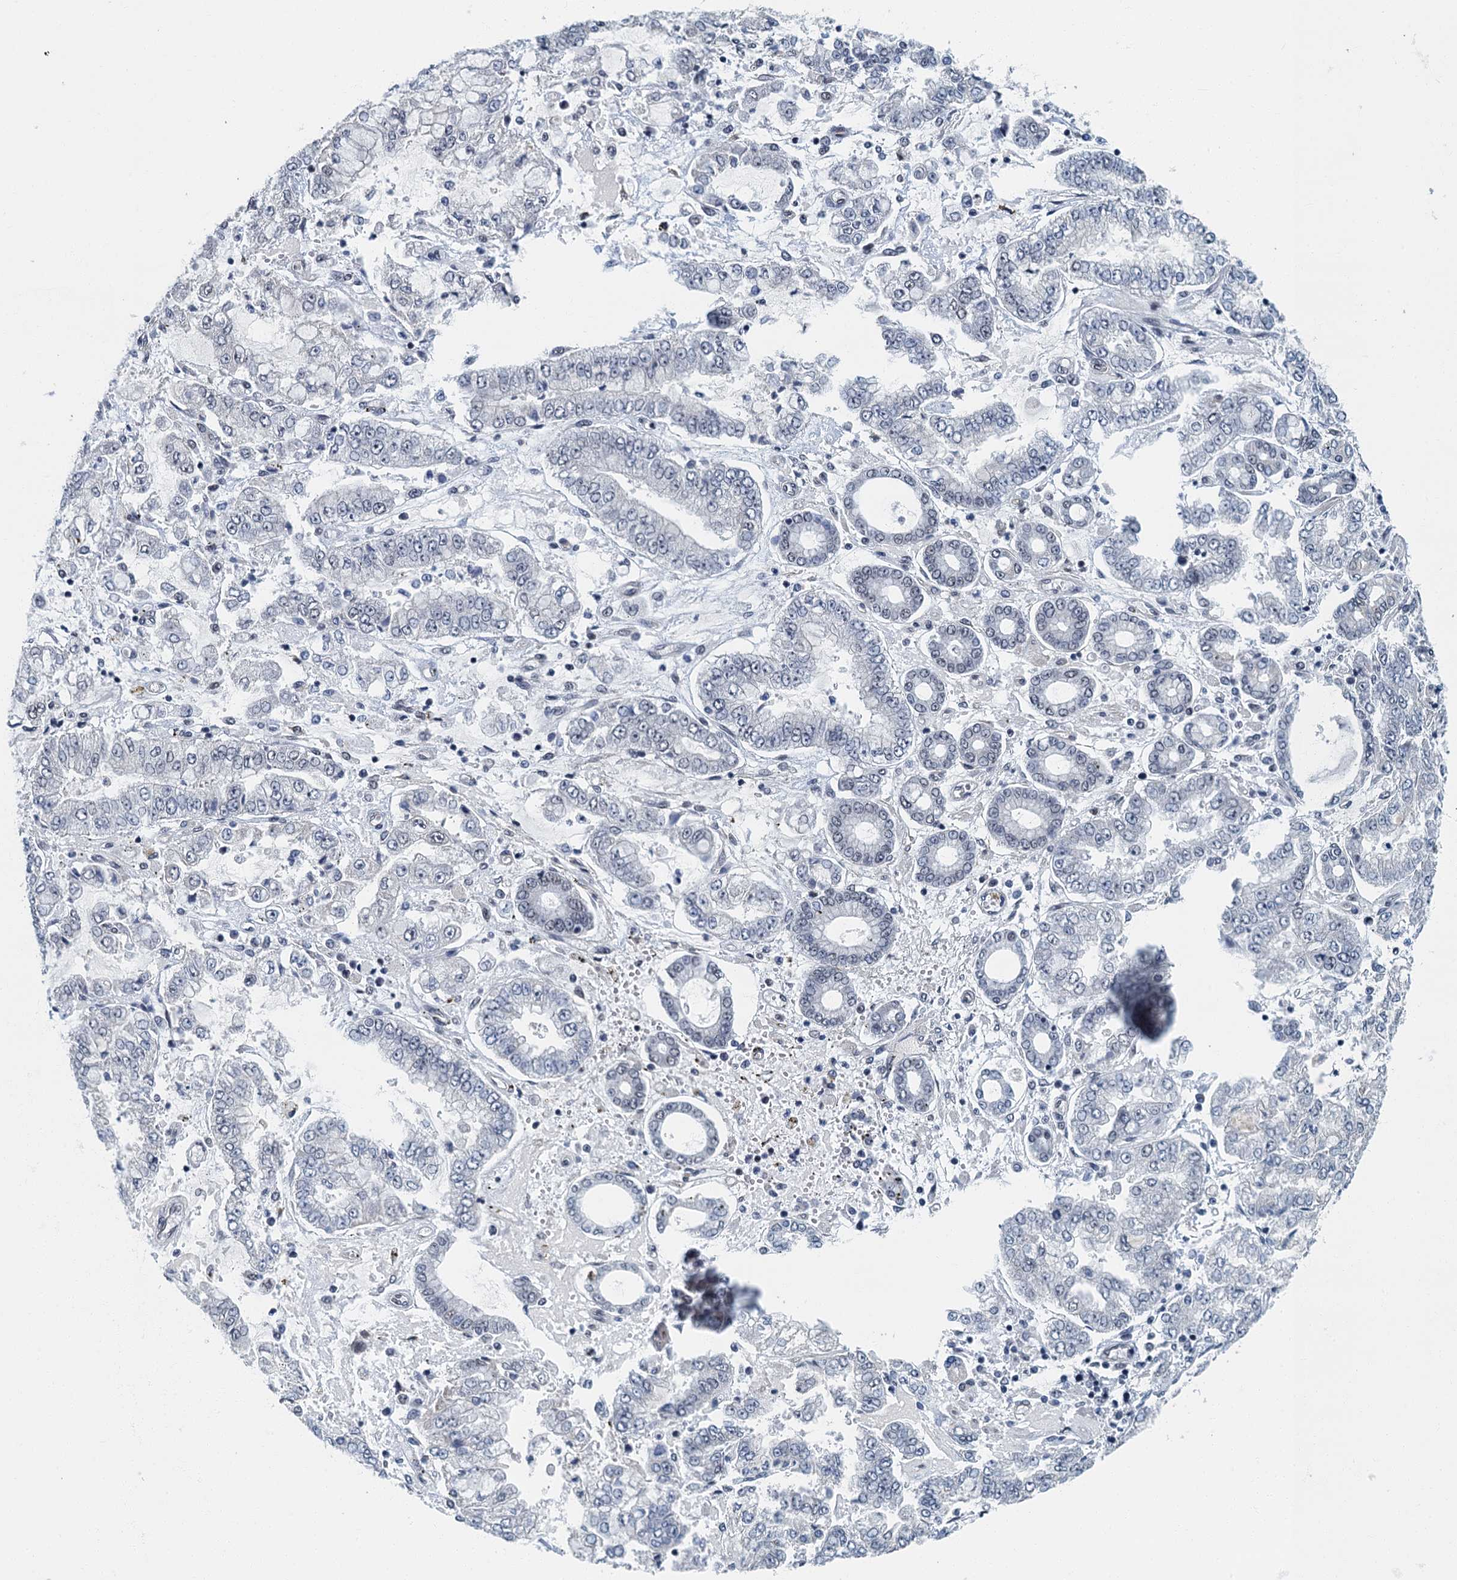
{"staining": {"intensity": "negative", "quantity": "none", "location": "none"}, "tissue": "stomach cancer", "cell_type": "Tumor cells", "image_type": "cancer", "snomed": [{"axis": "morphology", "description": "Adenocarcinoma, NOS"}, {"axis": "topography", "description": "Stomach"}], "caption": "The immunohistochemistry photomicrograph has no significant expression in tumor cells of stomach cancer (adenocarcinoma) tissue.", "gene": "GADL1", "patient": {"sex": "male", "age": 76}}